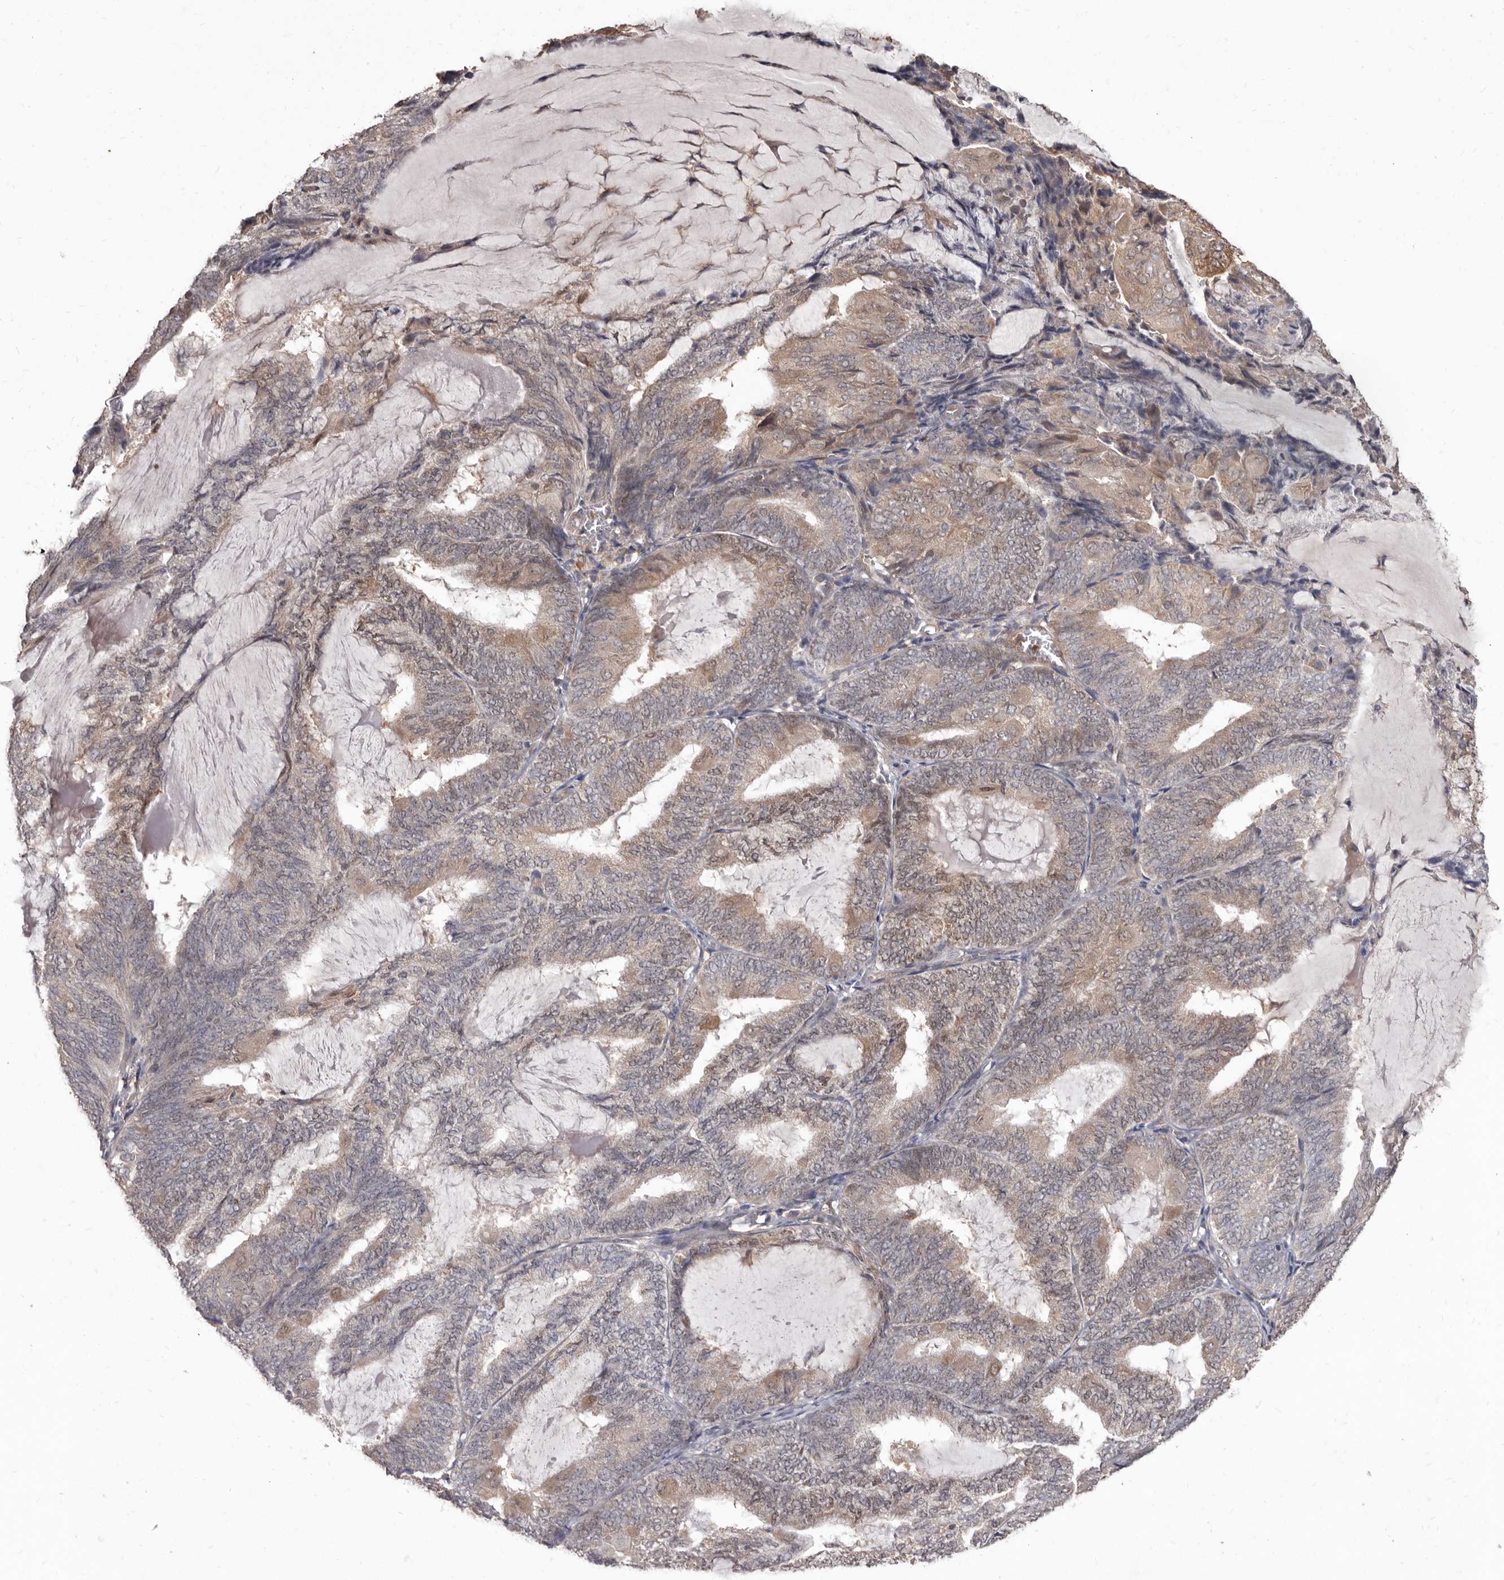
{"staining": {"intensity": "moderate", "quantity": "25%-75%", "location": "cytoplasmic/membranous,nuclear"}, "tissue": "endometrial cancer", "cell_type": "Tumor cells", "image_type": "cancer", "snomed": [{"axis": "morphology", "description": "Adenocarcinoma, NOS"}, {"axis": "topography", "description": "Endometrium"}], "caption": "This photomicrograph displays IHC staining of human endometrial cancer (adenocarcinoma), with medium moderate cytoplasmic/membranous and nuclear expression in approximately 25%-75% of tumor cells.", "gene": "ACLY", "patient": {"sex": "female", "age": 81}}